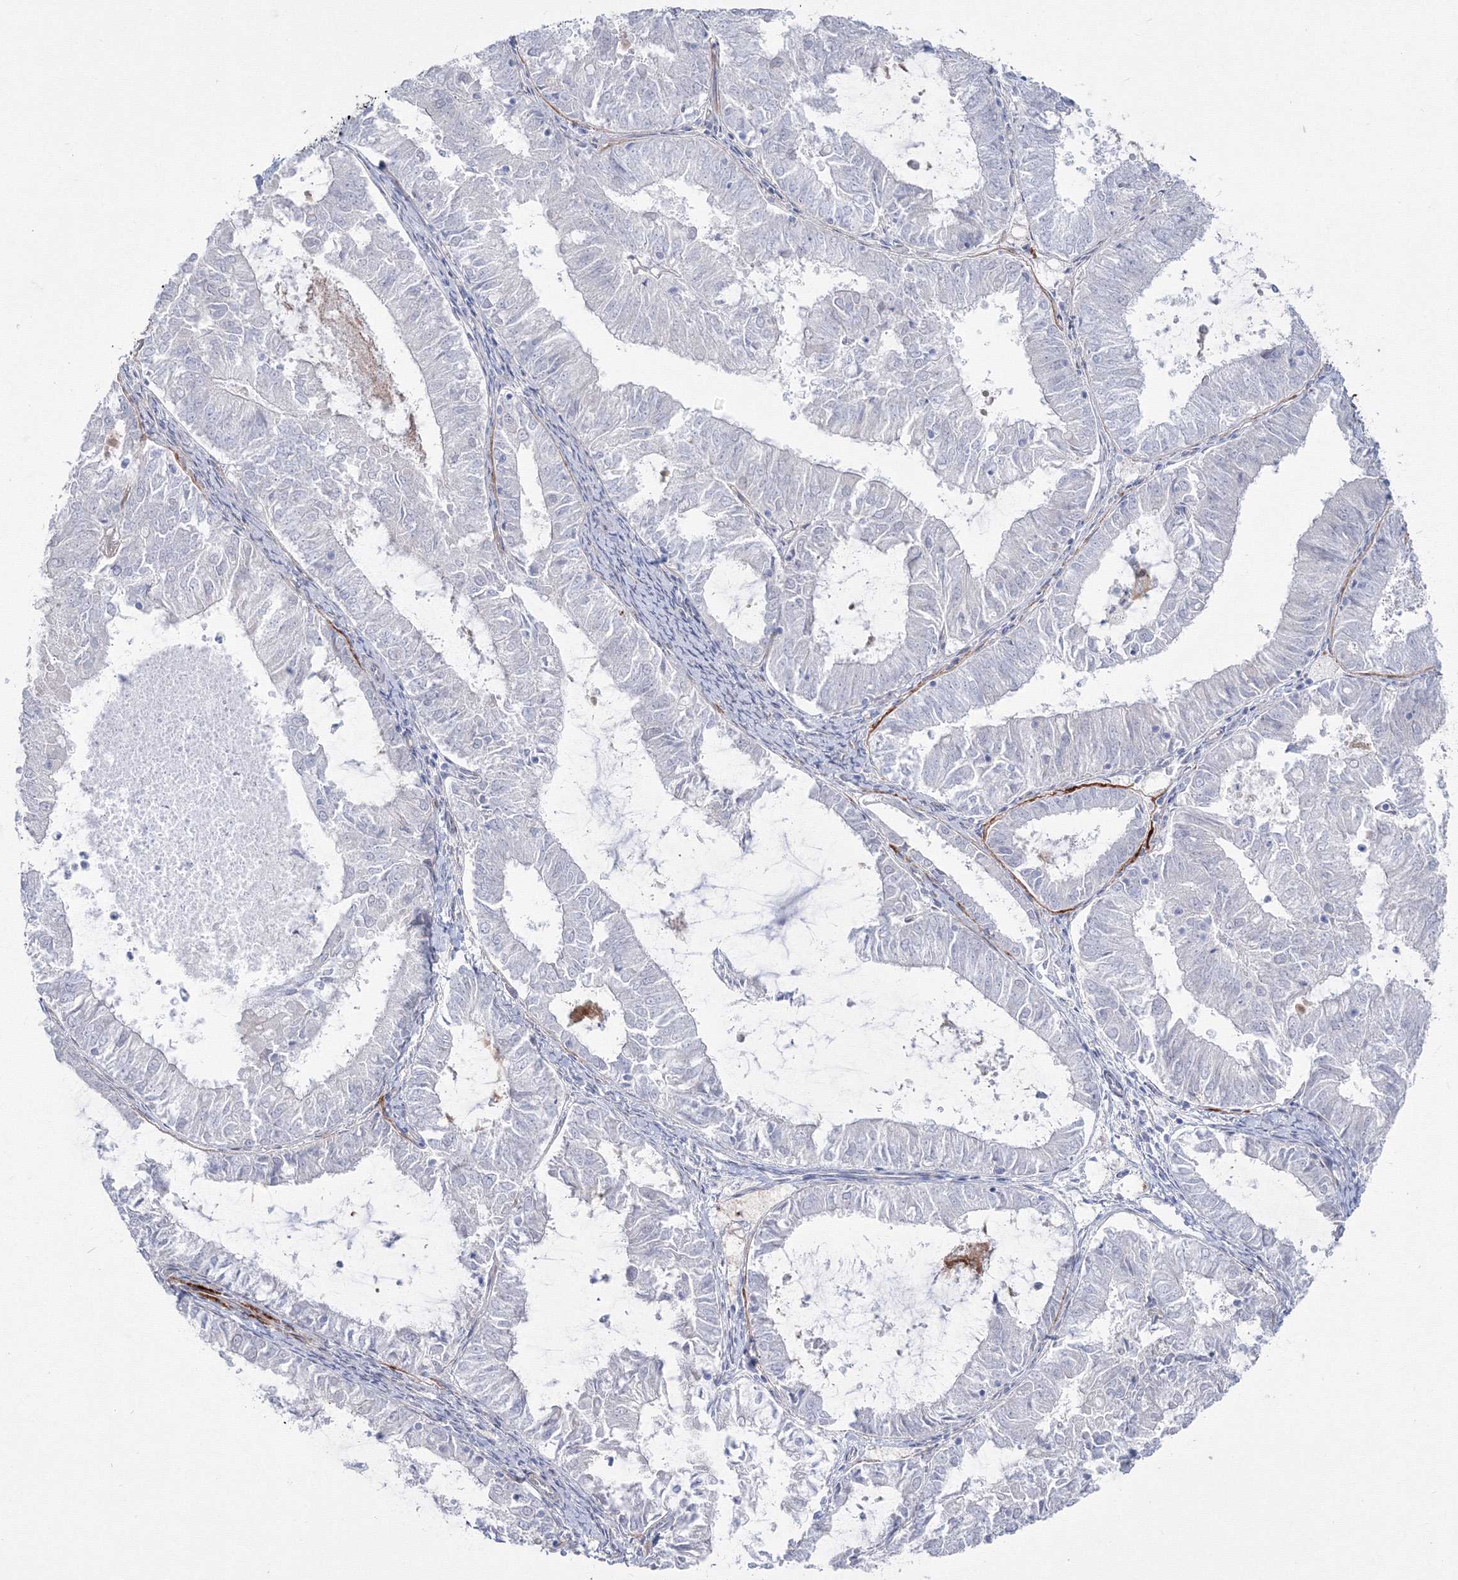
{"staining": {"intensity": "negative", "quantity": "none", "location": "none"}, "tissue": "endometrial cancer", "cell_type": "Tumor cells", "image_type": "cancer", "snomed": [{"axis": "morphology", "description": "Adenocarcinoma, NOS"}, {"axis": "topography", "description": "Endometrium"}], "caption": "High magnification brightfield microscopy of endometrial cancer stained with DAB (3,3'-diaminobenzidine) (brown) and counterstained with hematoxylin (blue): tumor cells show no significant positivity.", "gene": "HYAL2", "patient": {"sex": "female", "age": 57}}